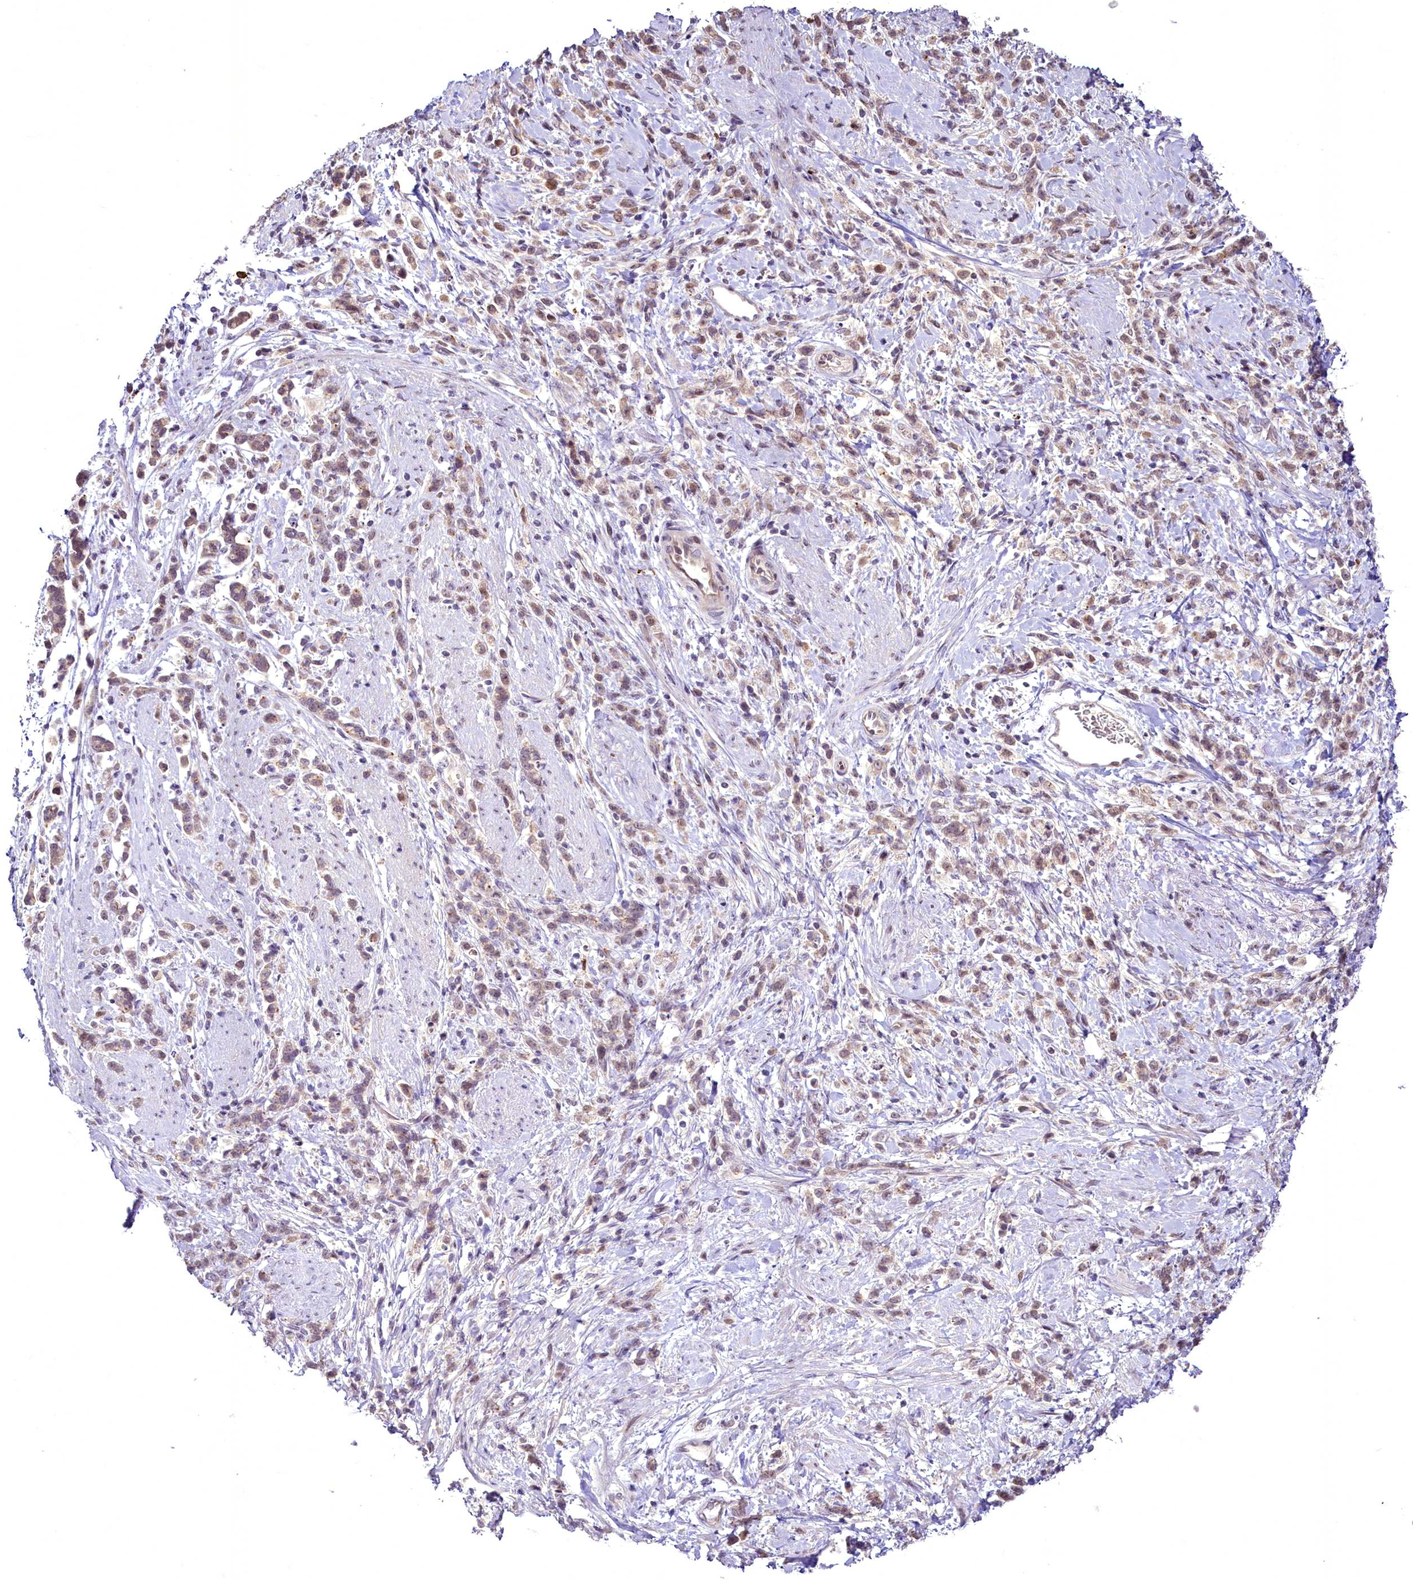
{"staining": {"intensity": "moderate", "quantity": "<25%", "location": "cytoplasmic/membranous"}, "tissue": "stomach cancer", "cell_type": "Tumor cells", "image_type": "cancer", "snomed": [{"axis": "morphology", "description": "Adenocarcinoma, NOS"}, {"axis": "topography", "description": "Stomach"}], "caption": "Brown immunohistochemical staining in human stomach adenocarcinoma demonstrates moderate cytoplasmic/membranous expression in about <25% of tumor cells. The protein of interest is shown in brown color, while the nuclei are stained blue.", "gene": "BANK1", "patient": {"sex": "female", "age": 60}}